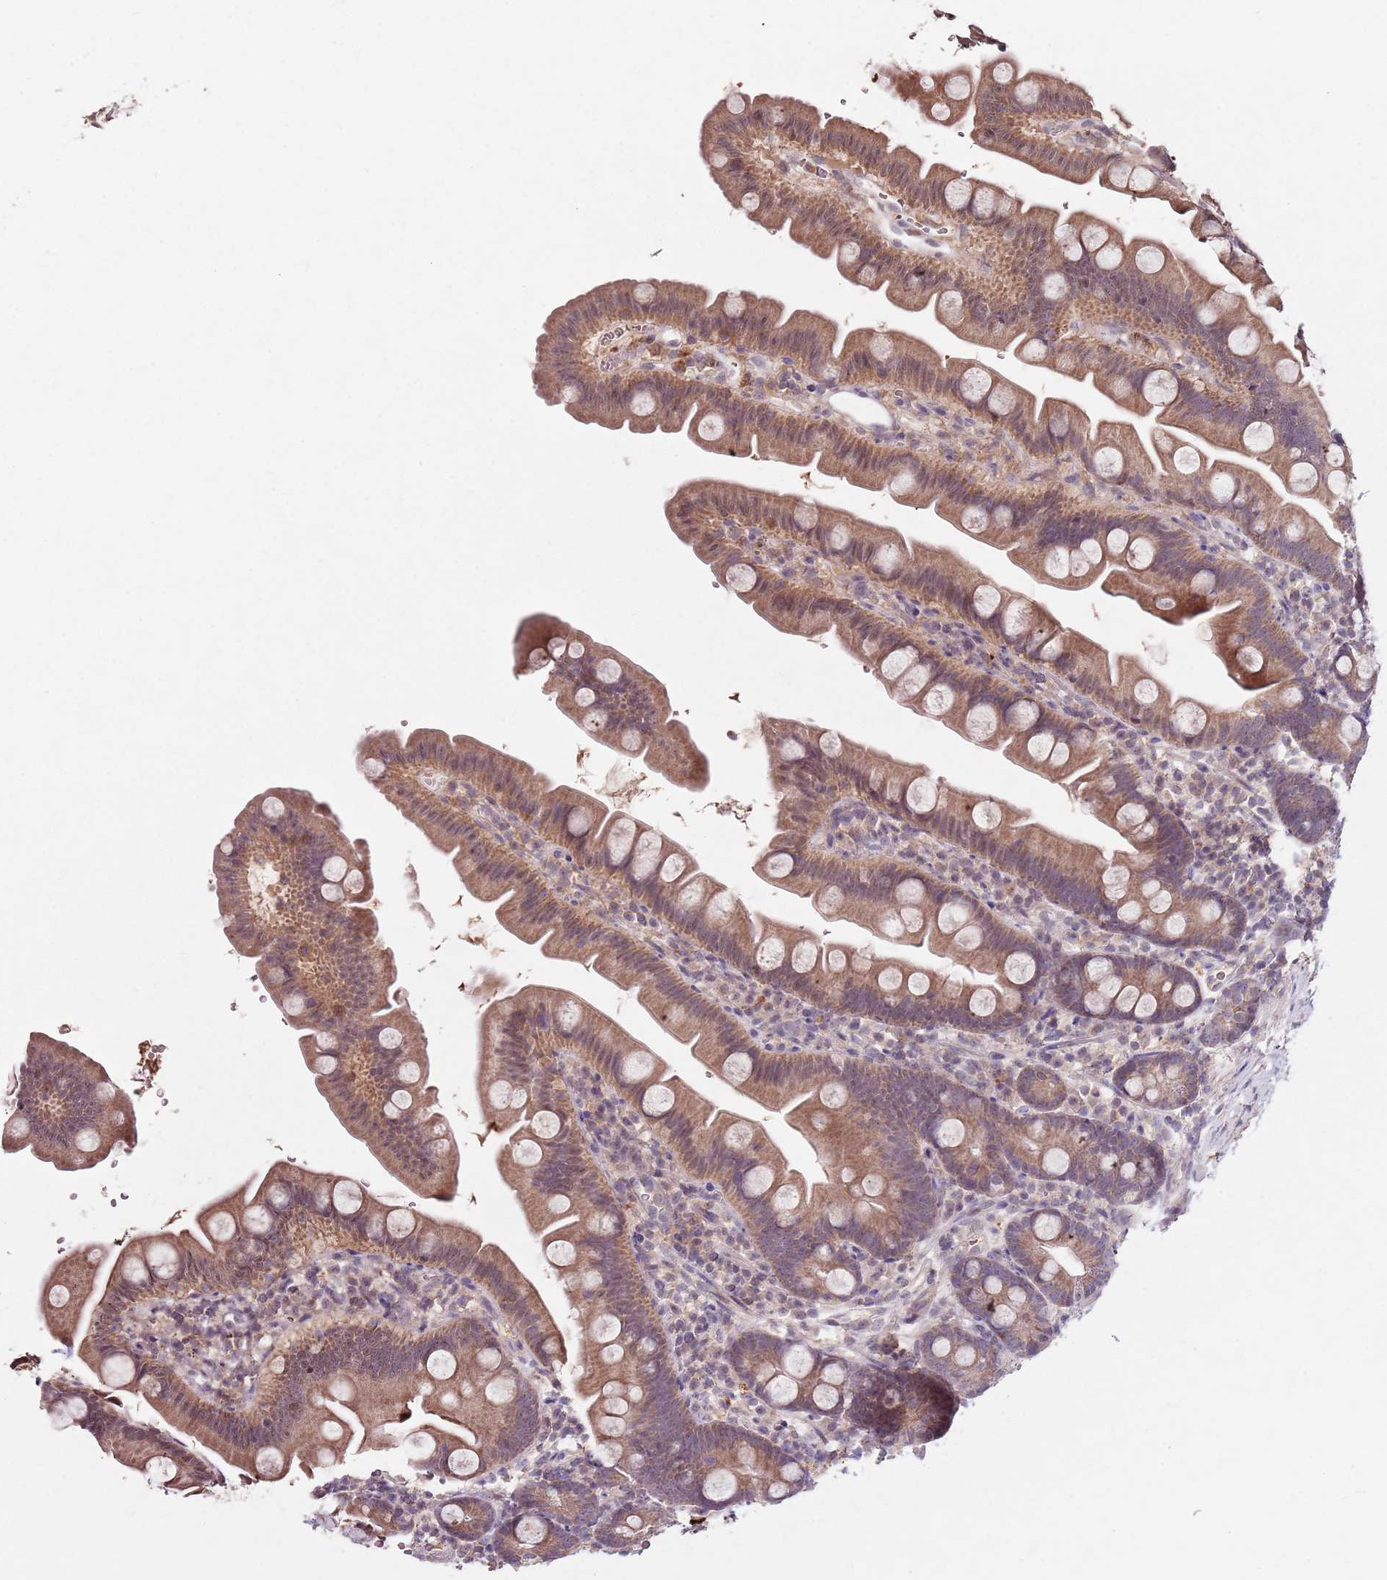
{"staining": {"intensity": "moderate", "quantity": ">75%", "location": "cytoplasmic/membranous"}, "tissue": "small intestine", "cell_type": "Glandular cells", "image_type": "normal", "snomed": [{"axis": "morphology", "description": "Normal tissue, NOS"}, {"axis": "topography", "description": "Small intestine"}], "caption": "A brown stain highlights moderate cytoplasmic/membranous staining of a protein in glandular cells of unremarkable small intestine. (Stains: DAB (3,3'-diaminobenzidine) in brown, nuclei in blue, Microscopy: brightfield microscopy at high magnification).", "gene": "NRDE2", "patient": {"sex": "female", "age": 68}}